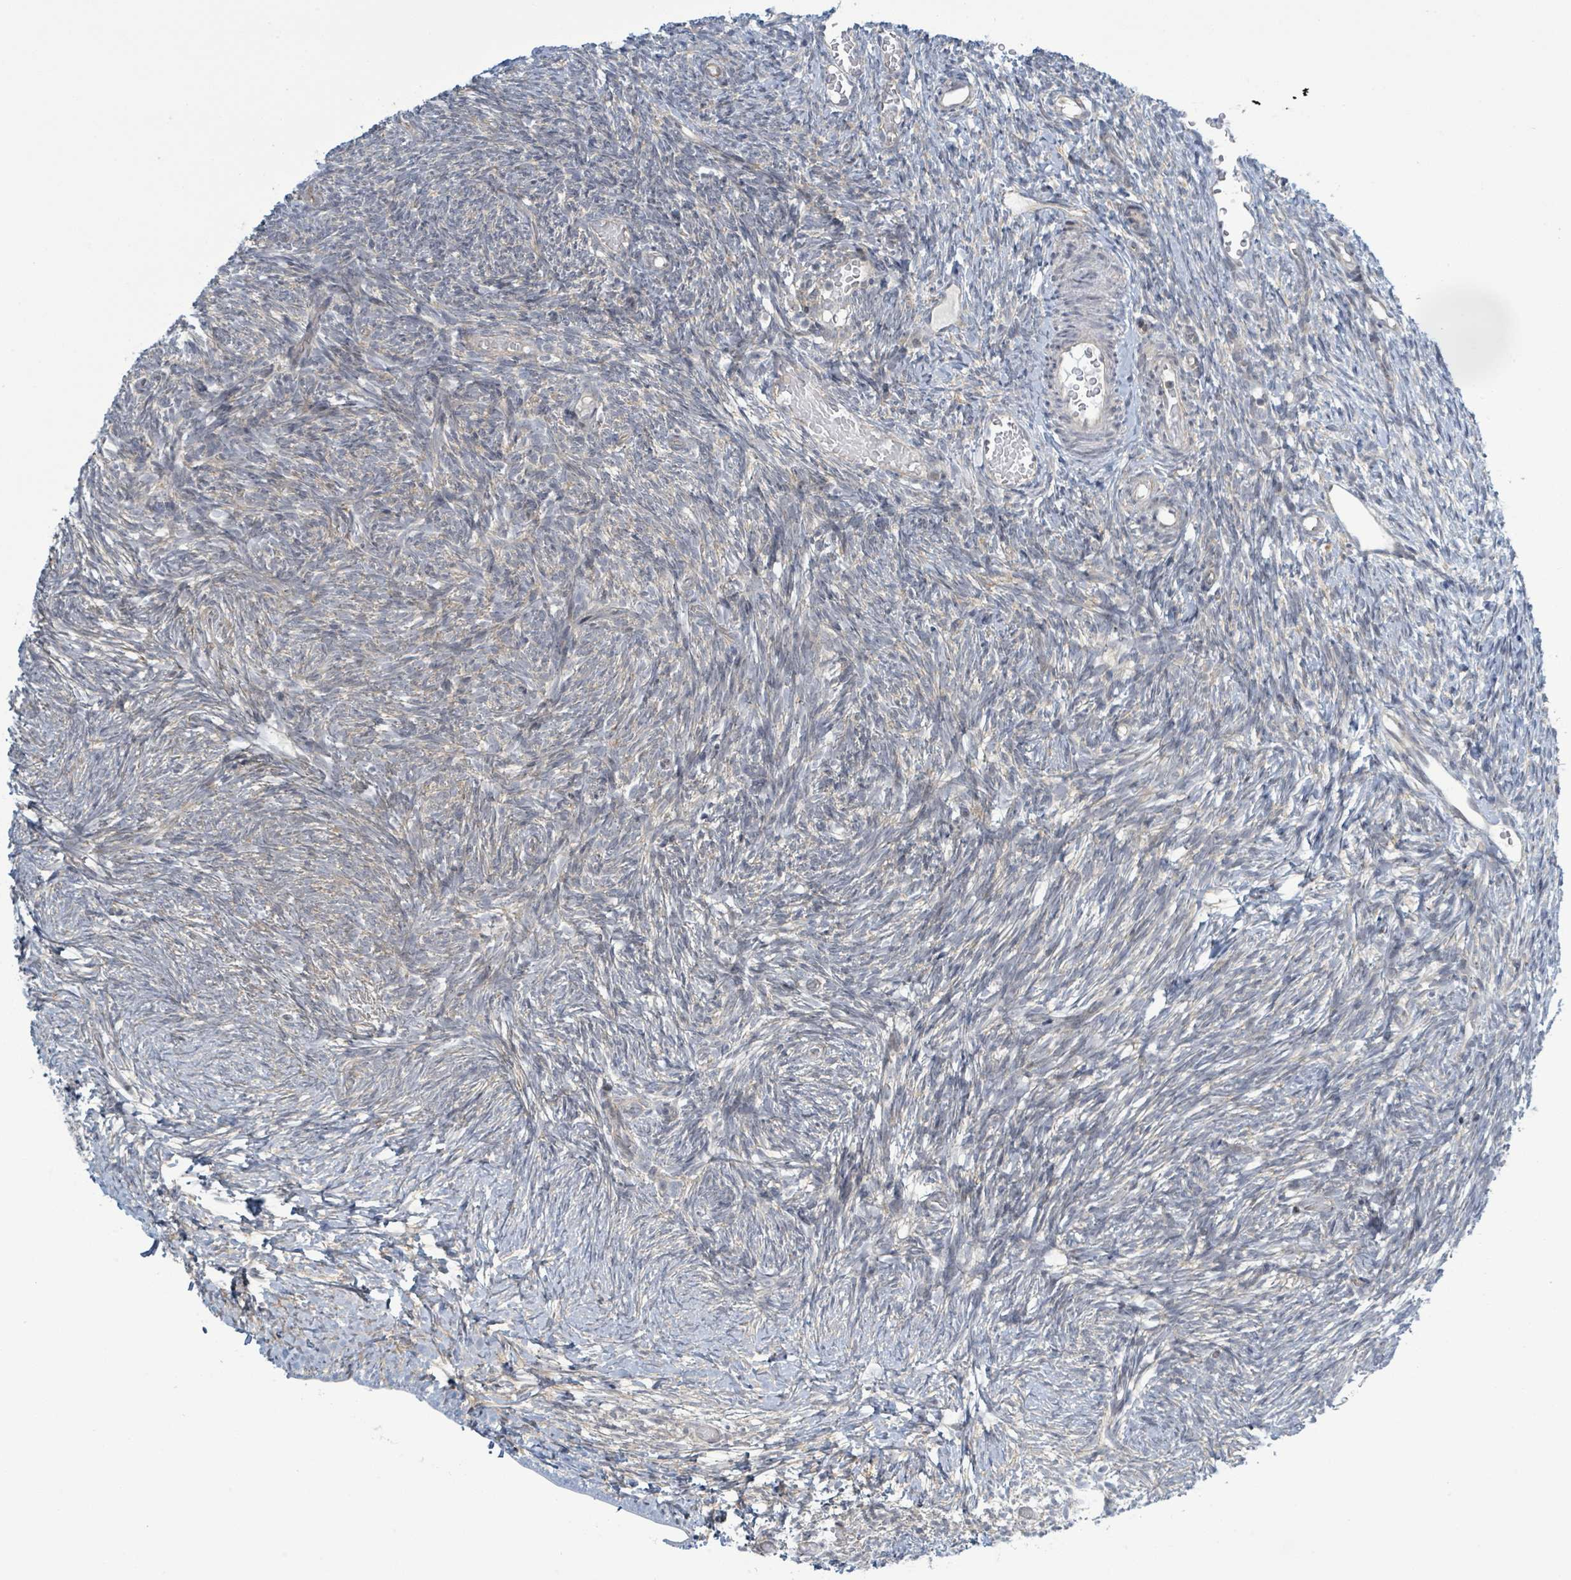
{"staining": {"intensity": "negative", "quantity": "none", "location": "none"}, "tissue": "ovary", "cell_type": "Follicle cells", "image_type": "normal", "snomed": [{"axis": "morphology", "description": "Normal tissue, NOS"}, {"axis": "topography", "description": "Ovary"}], "caption": "Histopathology image shows no significant protein positivity in follicle cells of unremarkable ovary. The staining was performed using DAB (3,3'-diaminobenzidine) to visualize the protein expression in brown, while the nuclei were stained in blue with hematoxylin (Magnification: 20x).", "gene": "RPL32", "patient": {"sex": "female", "age": 39}}